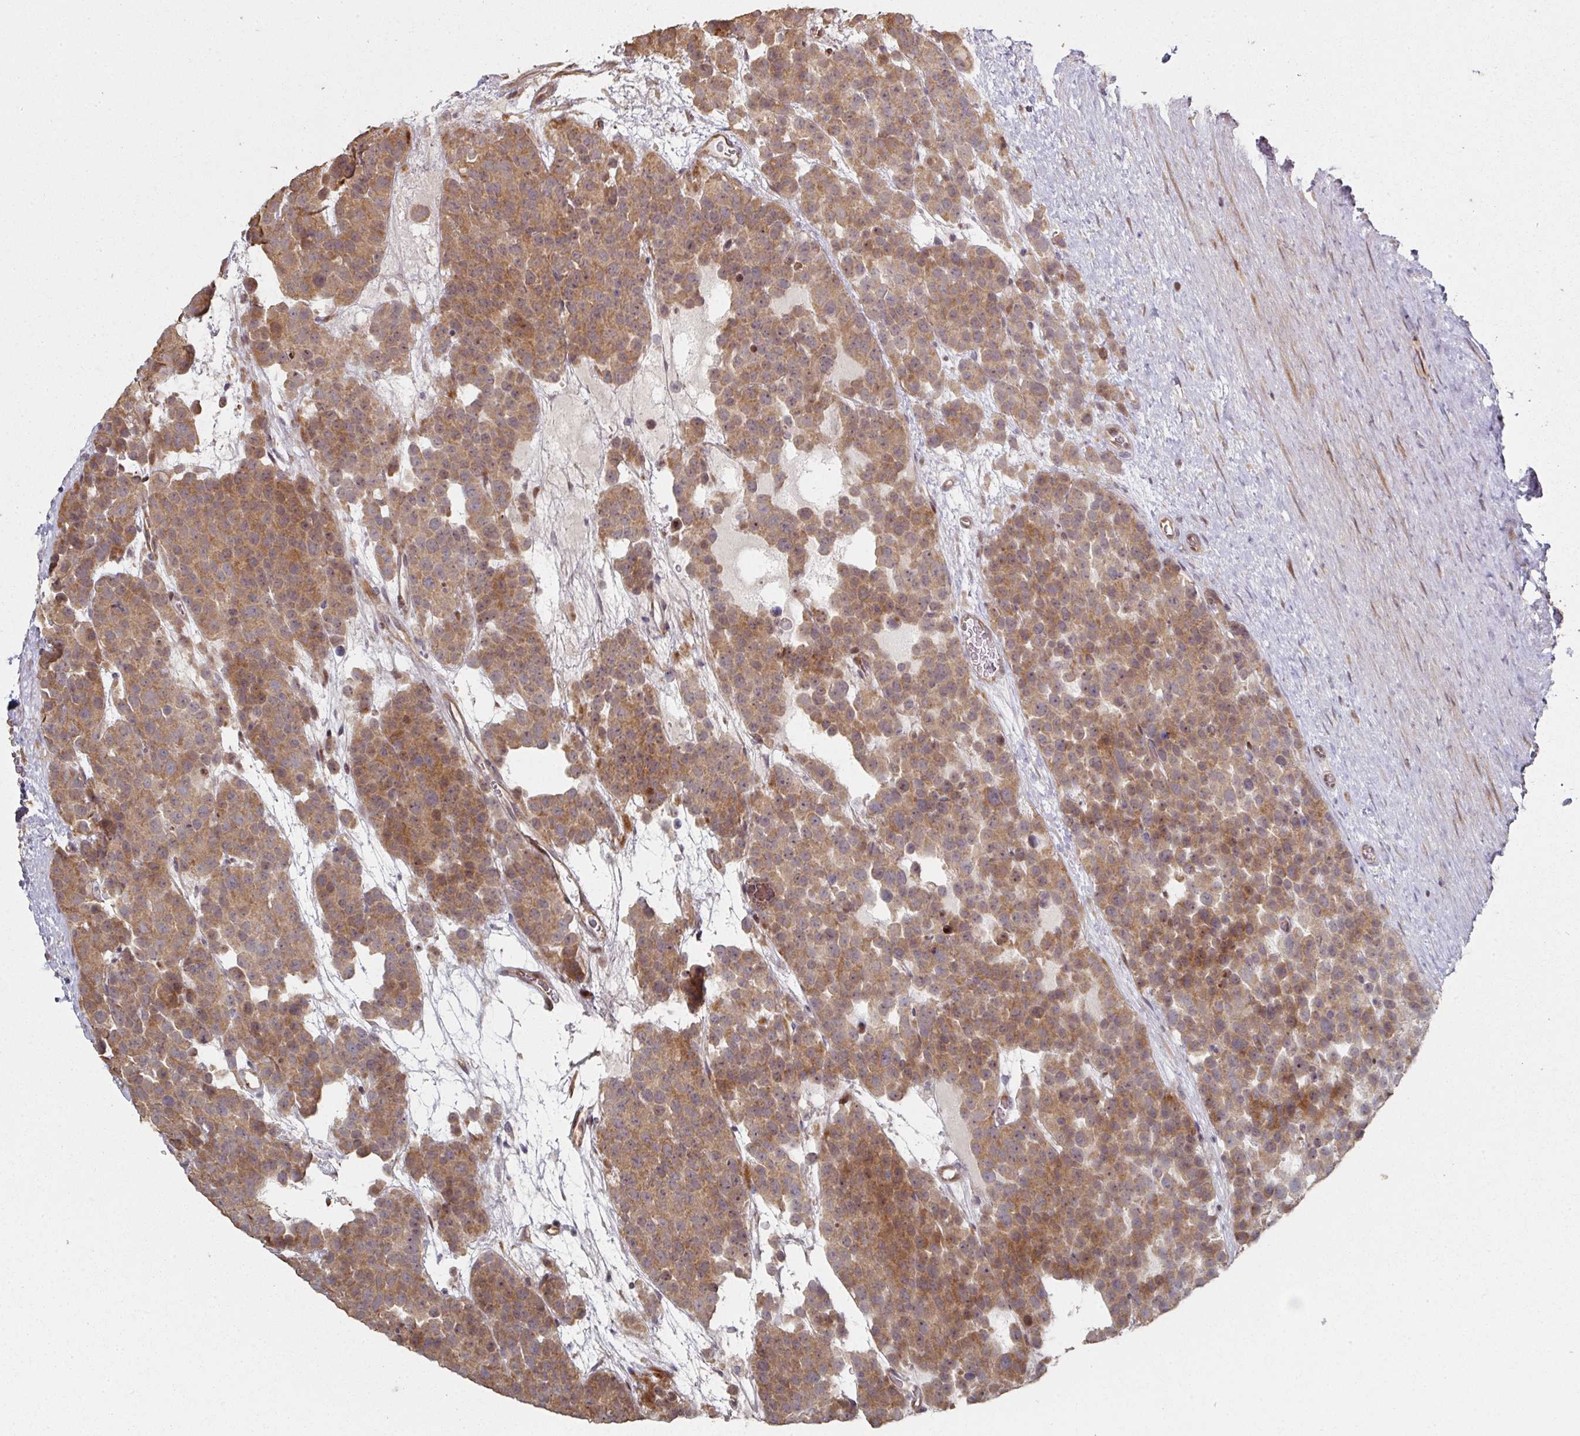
{"staining": {"intensity": "moderate", "quantity": ">75%", "location": "cytoplasmic/membranous"}, "tissue": "testis cancer", "cell_type": "Tumor cells", "image_type": "cancer", "snomed": [{"axis": "morphology", "description": "Seminoma, NOS"}, {"axis": "topography", "description": "Testis"}], "caption": "A high-resolution image shows immunohistochemistry (IHC) staining of seminoma (testis), which demonstrates moderate cytoplasmic/membranous staining in approximately >75% of tumor cells.", "gene": "CA7", "patient": {"sex": "male", "age": 71}}